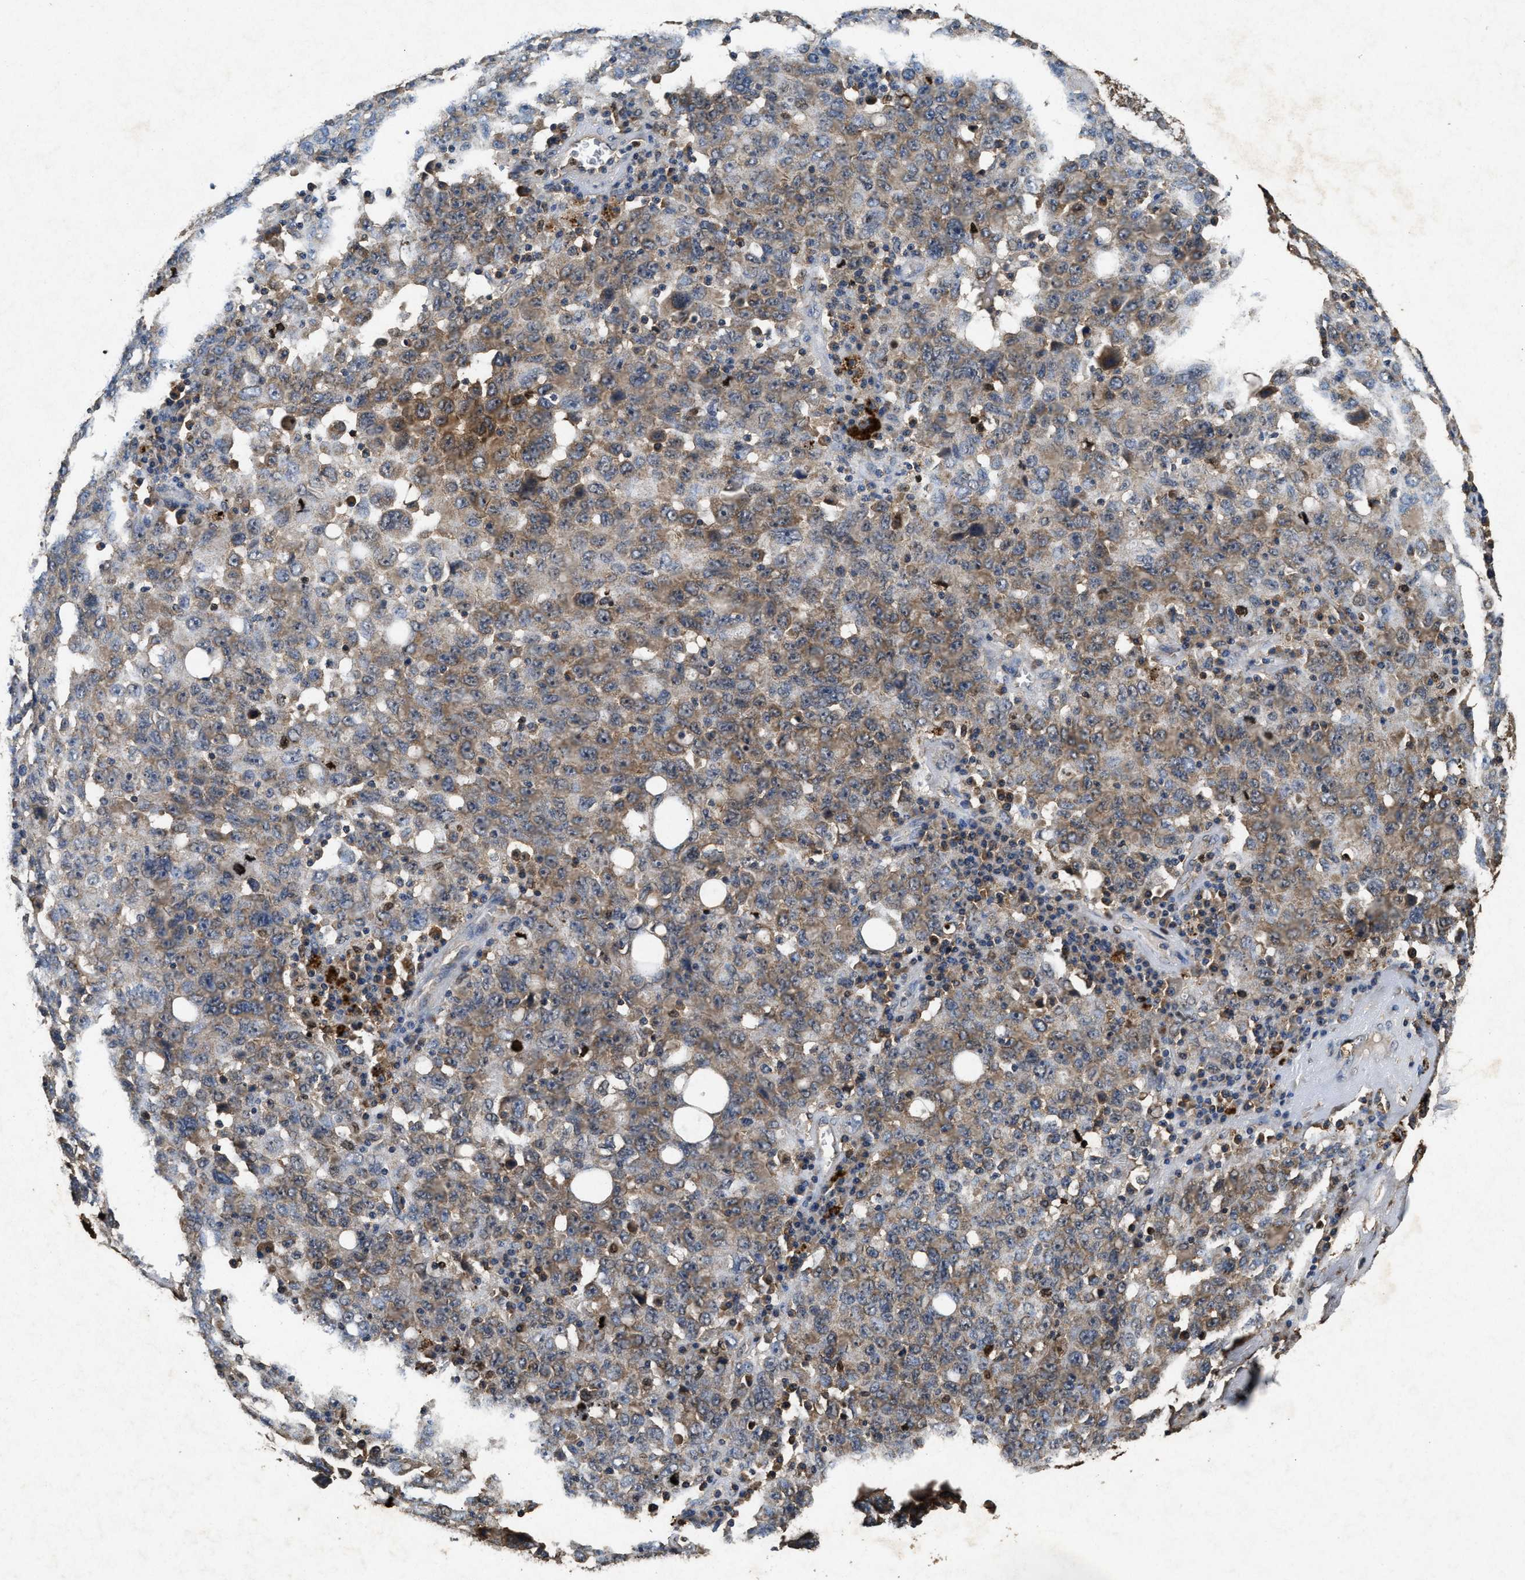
{"staining": {"intensity": "moderate", "quantity": "25%-75%", "location": "cytoplasmic/membranous"}, "tissue": "ovarian cancer", "cell_type": "Tumor cells", "image_type": "cancer", "snomed": [{"axis": "morphology", "description": "Carcinoma, endometroid"}, {"axis": "topography", "description": "Ovary"}], "caption": "The micrograph demonstrates staining of endometroid carcinoma (ovarian), revealing moderate cytoplasmic/membranous protein expression (brown color) within tumor cells.", "gene": "PDAP1", "patient": {"sex": "female", "age": 62}}